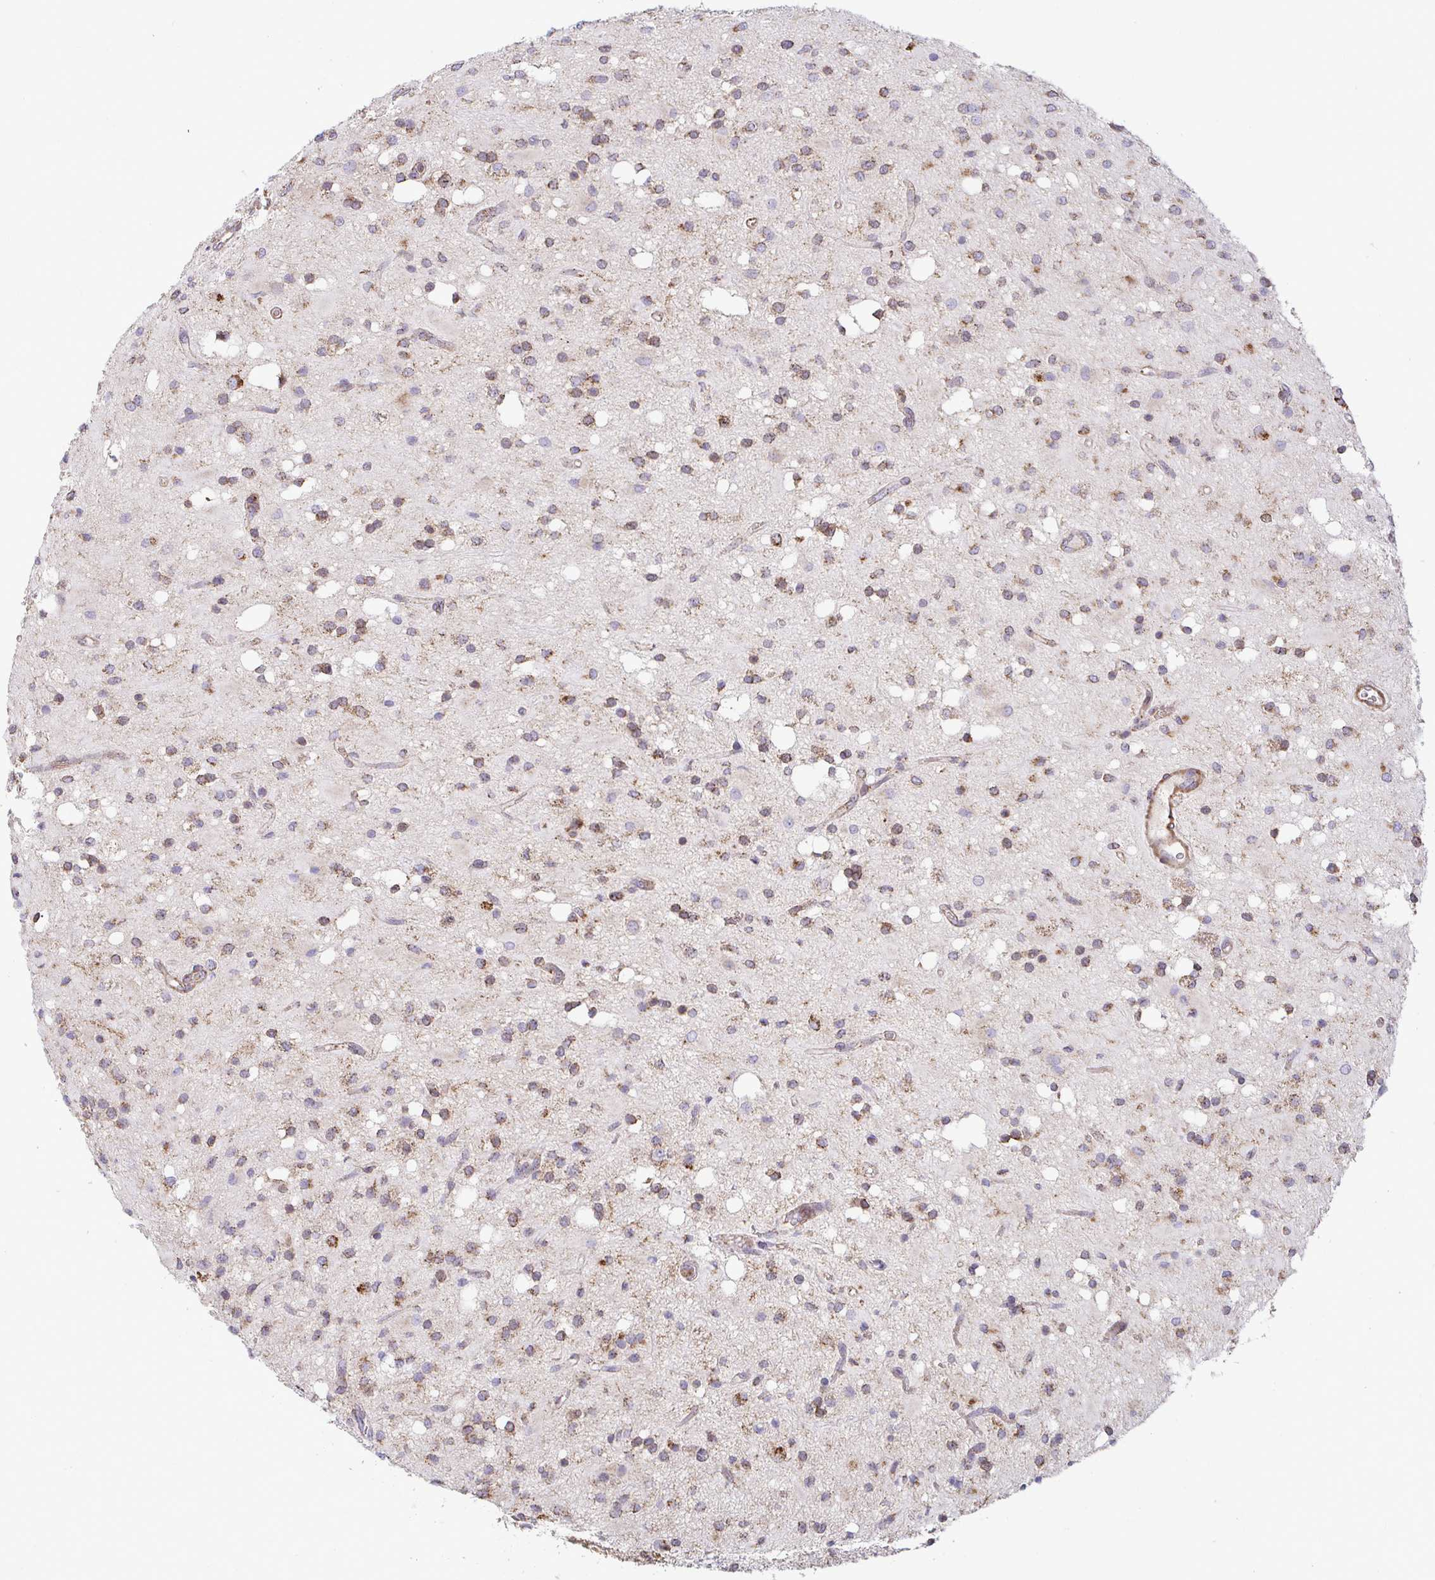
{"staining": {"intensity": "moderate", "quantity": "25%-75%", "location": "cytoplasmic/membranous"}, "tissue": "glioma", "cell_type": "Tumor cells", "image_type": "cancer", "snomed": [{"axis": "morphology", "description": "Glioma, malignant, Low grade"}, {"axis": "topography", "description": "Brain"}], "caption": "Immunohistochemical staining of human glioma demonstrates medium levels of moderate cytoplasmic/membranous protein positivity in approximately 25%-75% of tumor cells.", "gene": "SPRY1", "patient": {"sex": "female", "age": 33}}